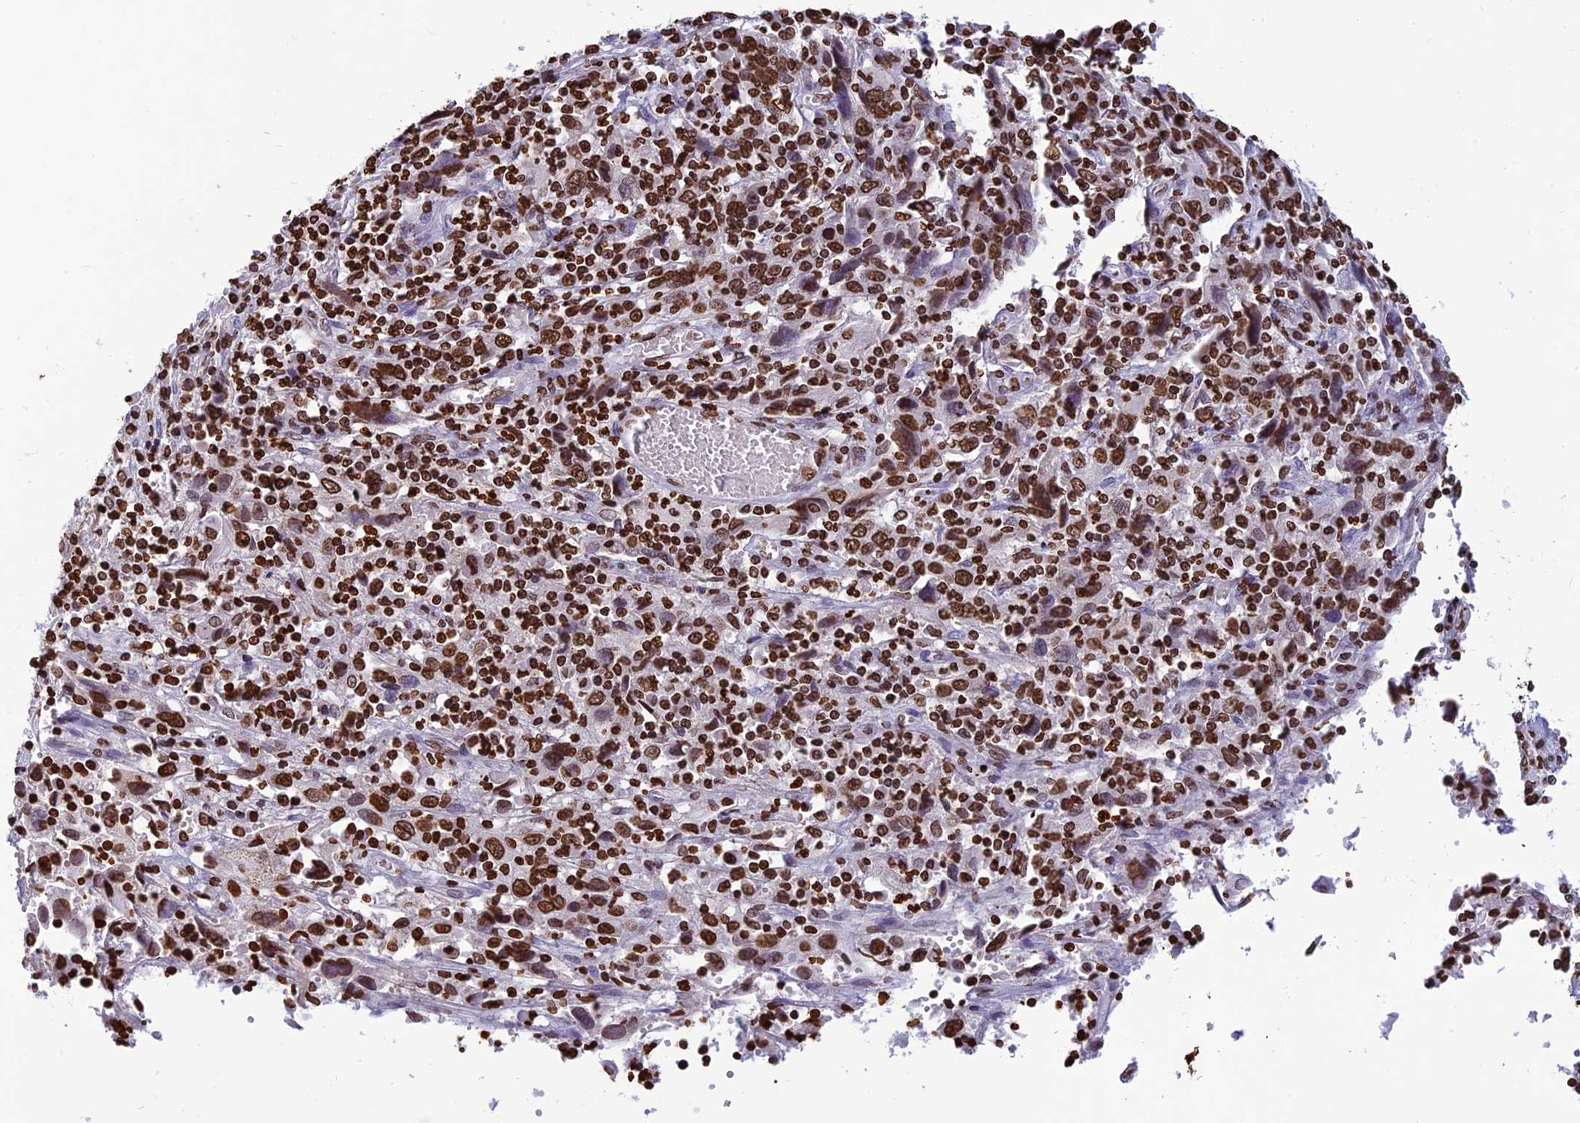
{"staining": {"intensity": "strong", "quantity": ">75%", "location": "nuclear"}, "tissue": "cervical cancer", "cell_type": "Tumor cells", "image_type": "cancer", "snomed": [{"axis": "morphology", "description": "Squamous cell carcinoma, NOS"}, {"axis": "topography", "description": "Cervix"}], "caption": "Strong nuclear protein staining is identified in about >75% of tumor cells in cervical cancer.", "gene": "AKAP17A", "patient": {"sex": "female", "age": 46}}